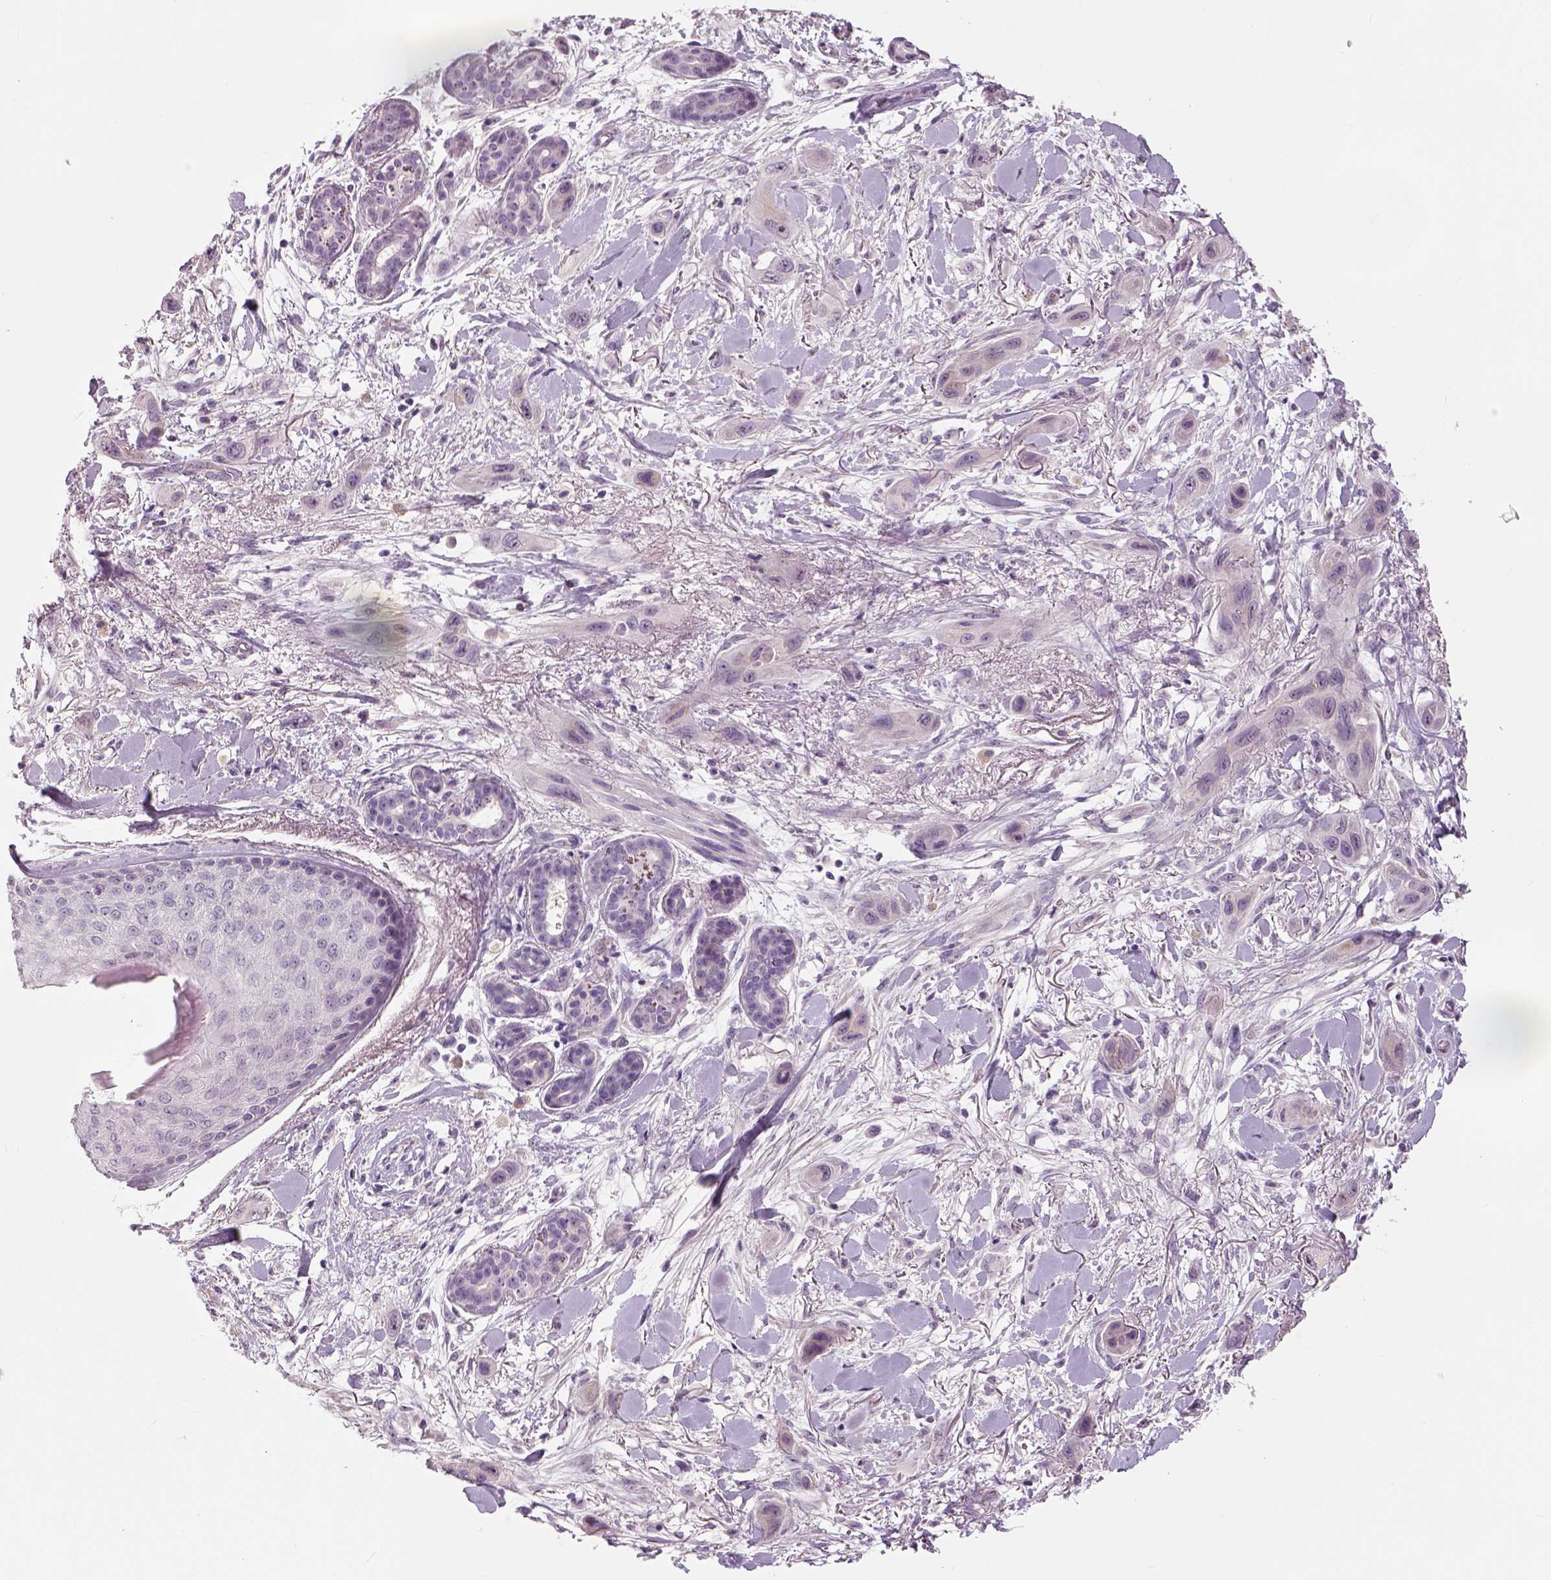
{"staining": {"intensity": "negative", "quantity": "none", "location": "none"}, "tissue": "skin cancer", "cell_type": "Tumor cells", "image_type": "cancer", "snomed": [{"axis": "morphology", "description": "Squamous cell carcinoma, NOS"}, {"axis": "topography", "description": "Skin"}], "caption": "This is a photomicrograph of immunohistochemistry staining of skin cancer, which shows no expression in tumor cells.", "gene": "NECAB1", "patient": {"sex": "male", "age": 79}}